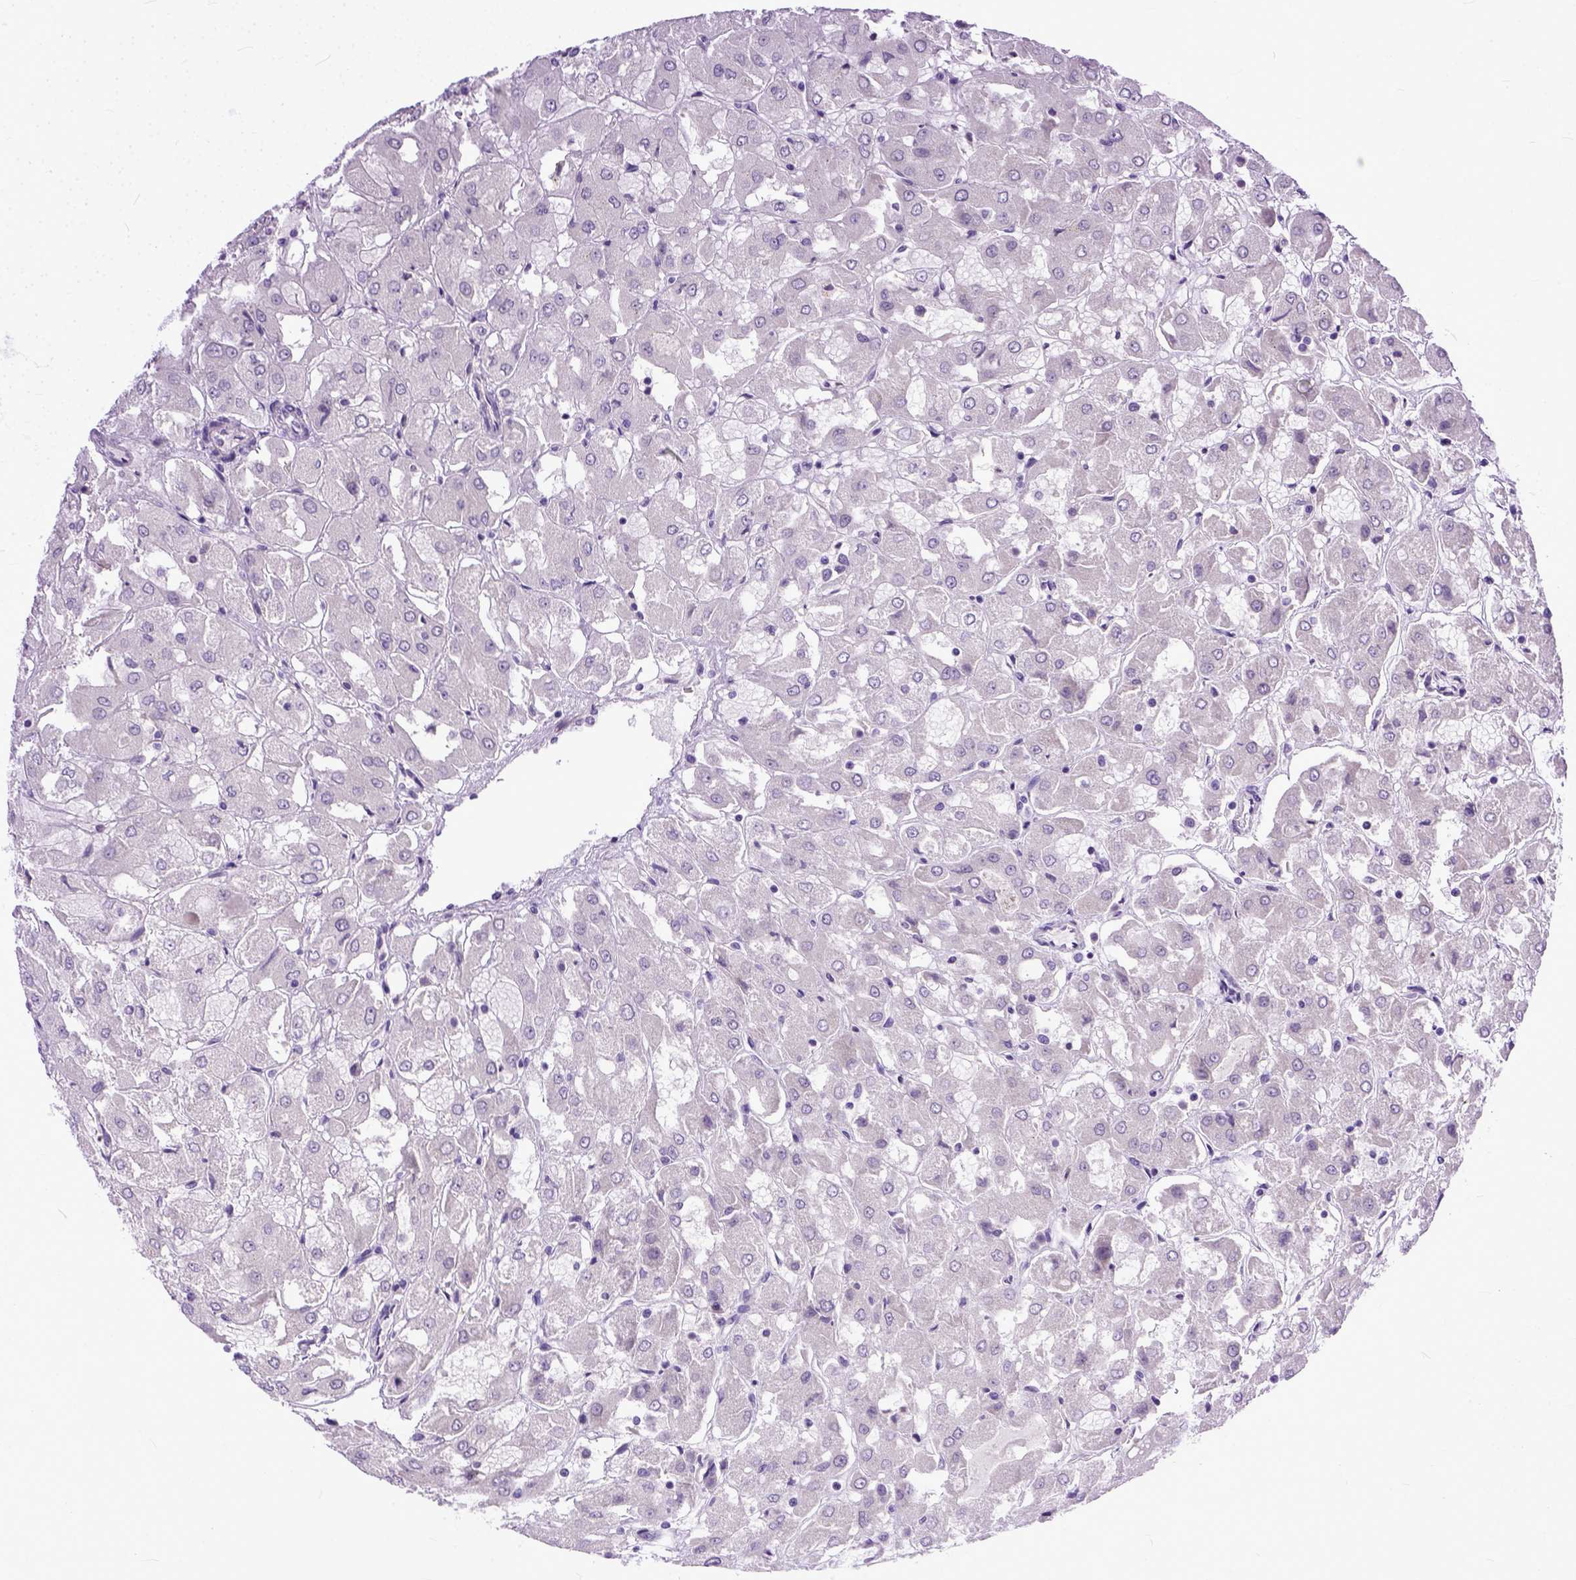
{"staining": {"intensity": "negative", "quantity": "none", "location": "none"}, "tissue": "renal cancer", "cell_type": "Tumor cells", "image_type": "cancer", "snomed": [{"axis": "morphology", "description": "Adenocarcinoma, NOS"}, {"axis": "topography", "description": "Kidney"}], "caption": "The photomicrograph shows no staining of tumor cells in renal cancer.", "gene": "TCEAL7", "patient": {"sex": "male", "age": 72}}